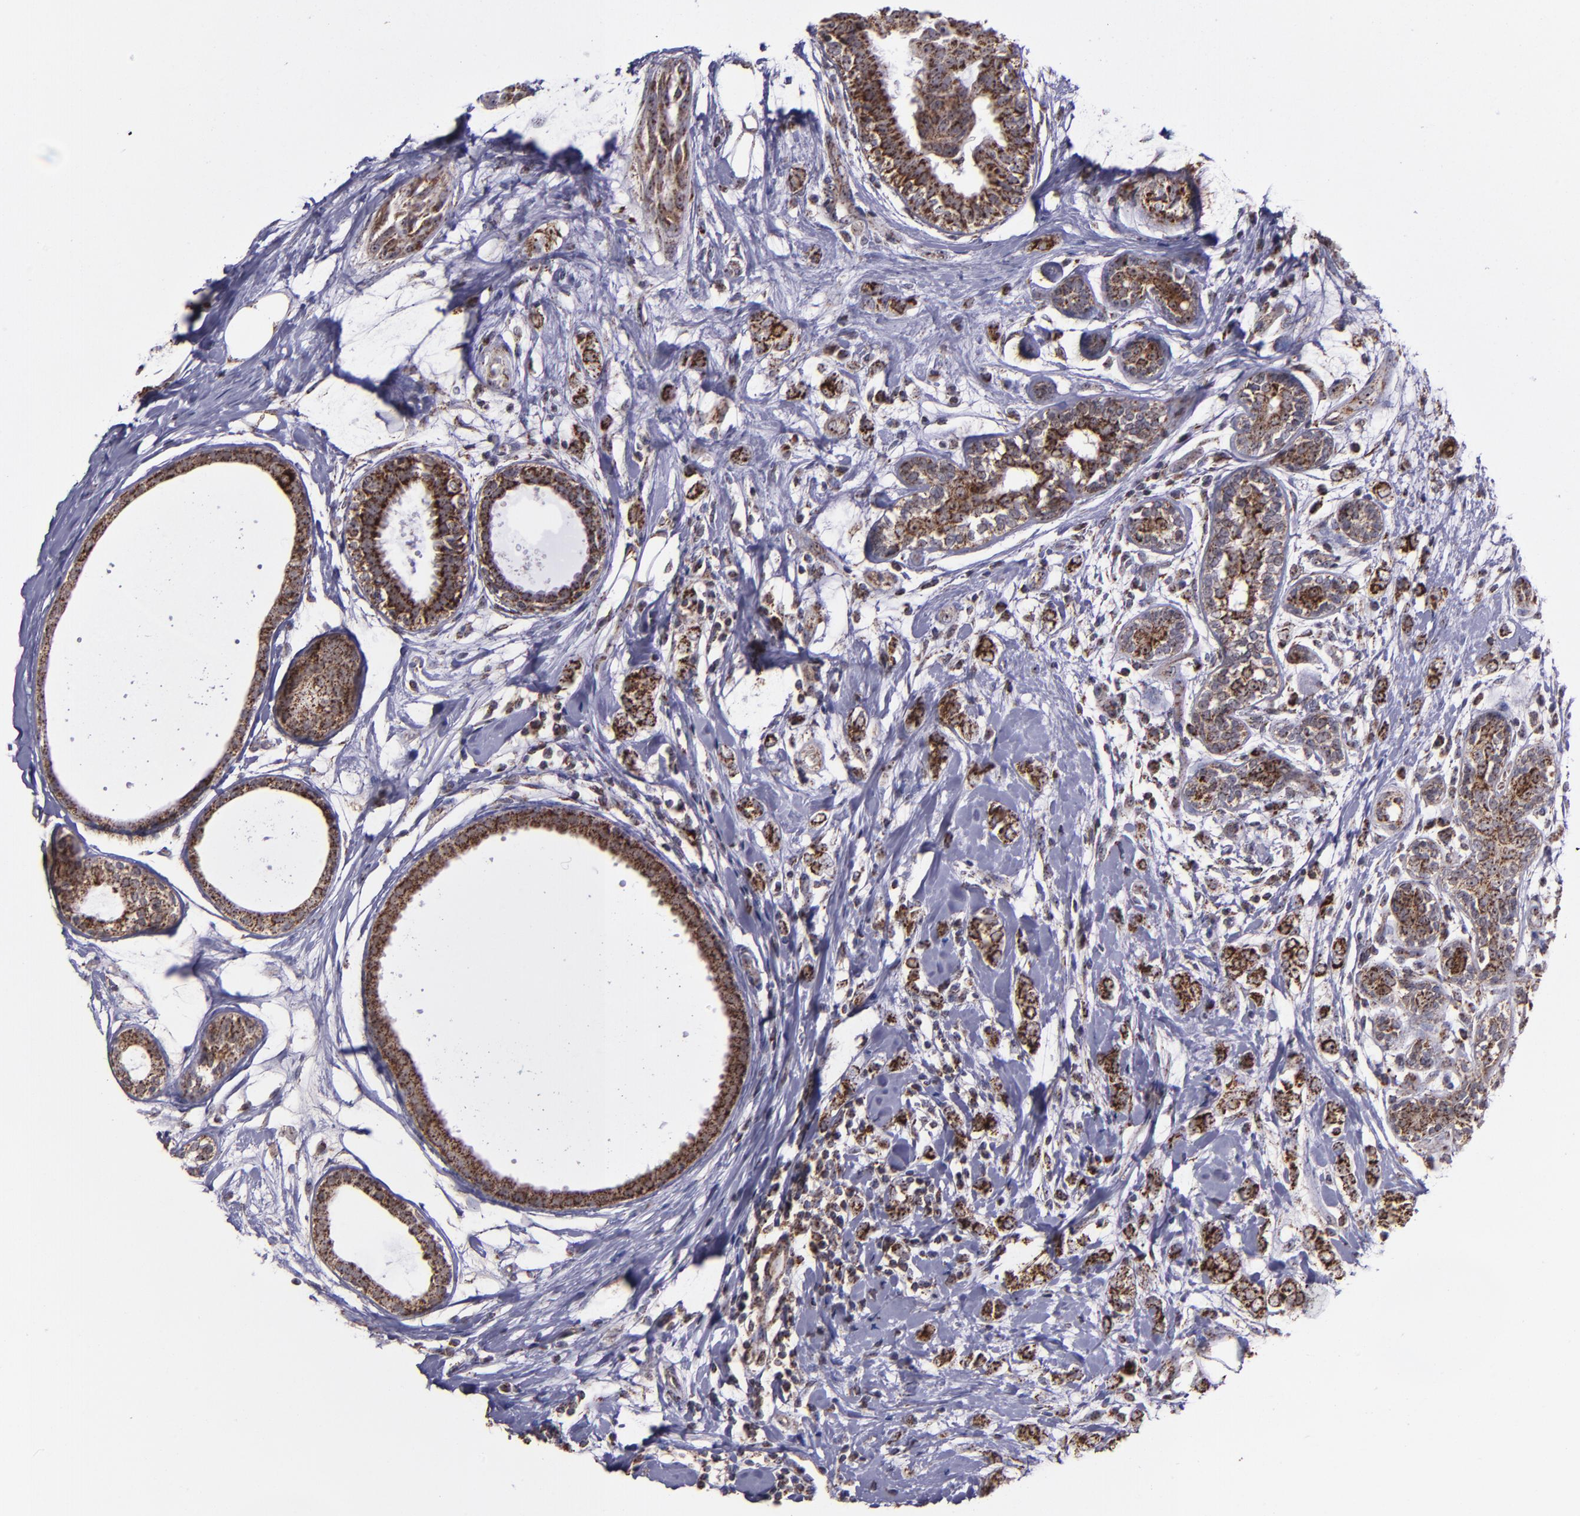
{"staining": {"intensity": "moderate", "quantity": ">75%", "location": "cytoplasmic/membranous"}, "tissue": "breast cancer", "cell_type": "Tumor cells", "image_type": "cancer", "snomed": [{"axis": "morphology", "description": "Normal tissue, NOS"}, {"axis": "morphology", "description": "Lobular carcinoma"}, {"axis": "topography", "description": "Breast"}], "caption": "Breast lobular carcinoma tissue shows moderate cytoplasmic/membranous expression in about >75% of tumor cells", "gene": "LONP1", "patient": {"sex": "female", "age": 47}}